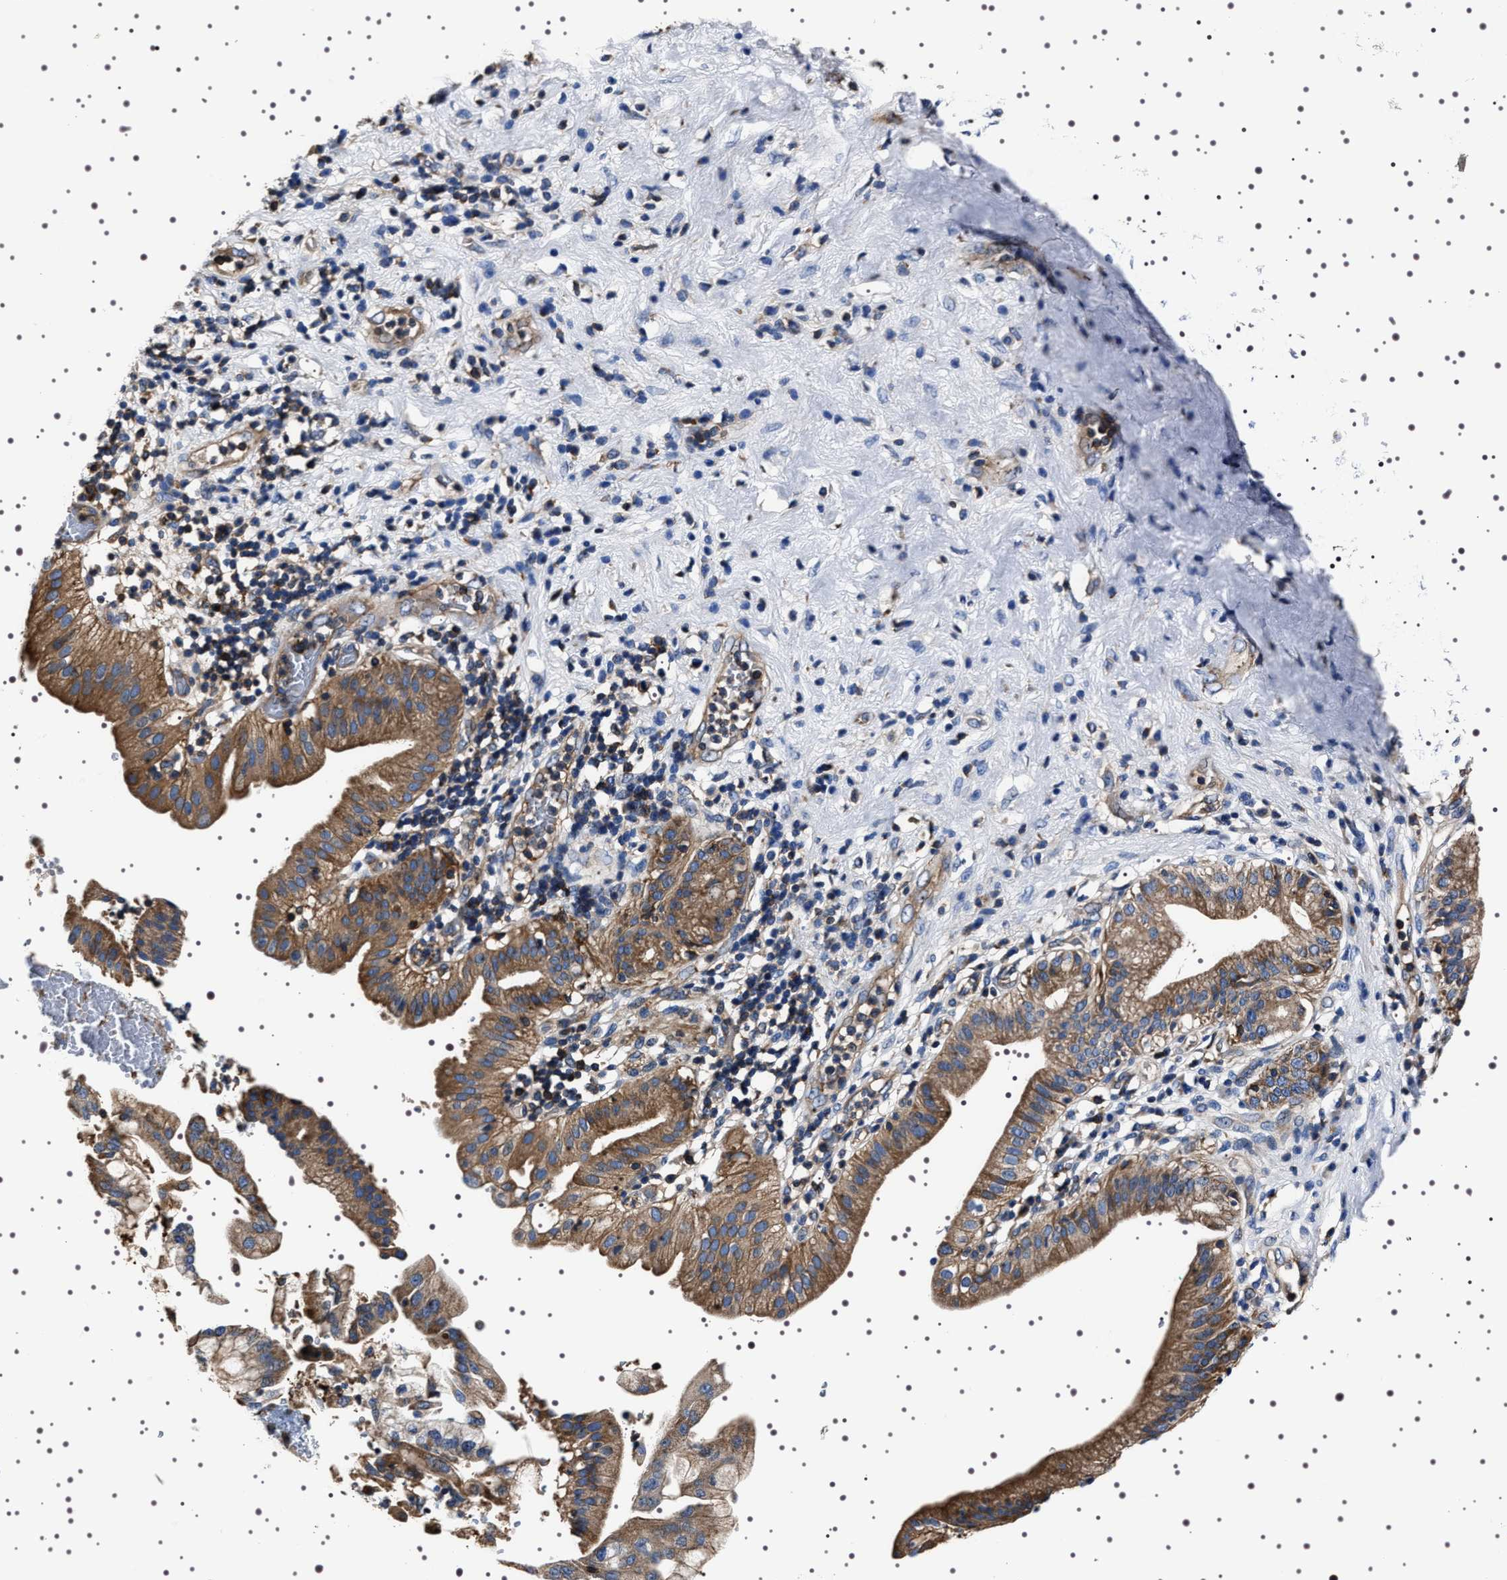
{"staining": {"intensity": "moderate", "quantity": ">75%", "location": "cytoplasmic/membranous"}, "tissue": "pancreatic cancer", "cell_type": "Tumor cells", "image_type": "cancer", "snomed": [{"axis": "morphology", "description": "Adenocarcinoma, NOS"}, {"axis": "morphology", "description": "Adenocarcinoma, metastatic, NOS"}, {"axis": "topography", "description": "Lymph node"}, {"axis": "topography", "description": "Pancreas"}, {"axis": "topography", "description": "Duodenum"}], "caption": "About >75% of tumor cells in metastatic adenocarcinoma (pancreatic) display moderate cytoplasmic/membranous protein expression as visualized by brown immunohistochemical staining.", "gene": "WDR1", "patient": {"sex": "female", "age": 64}}